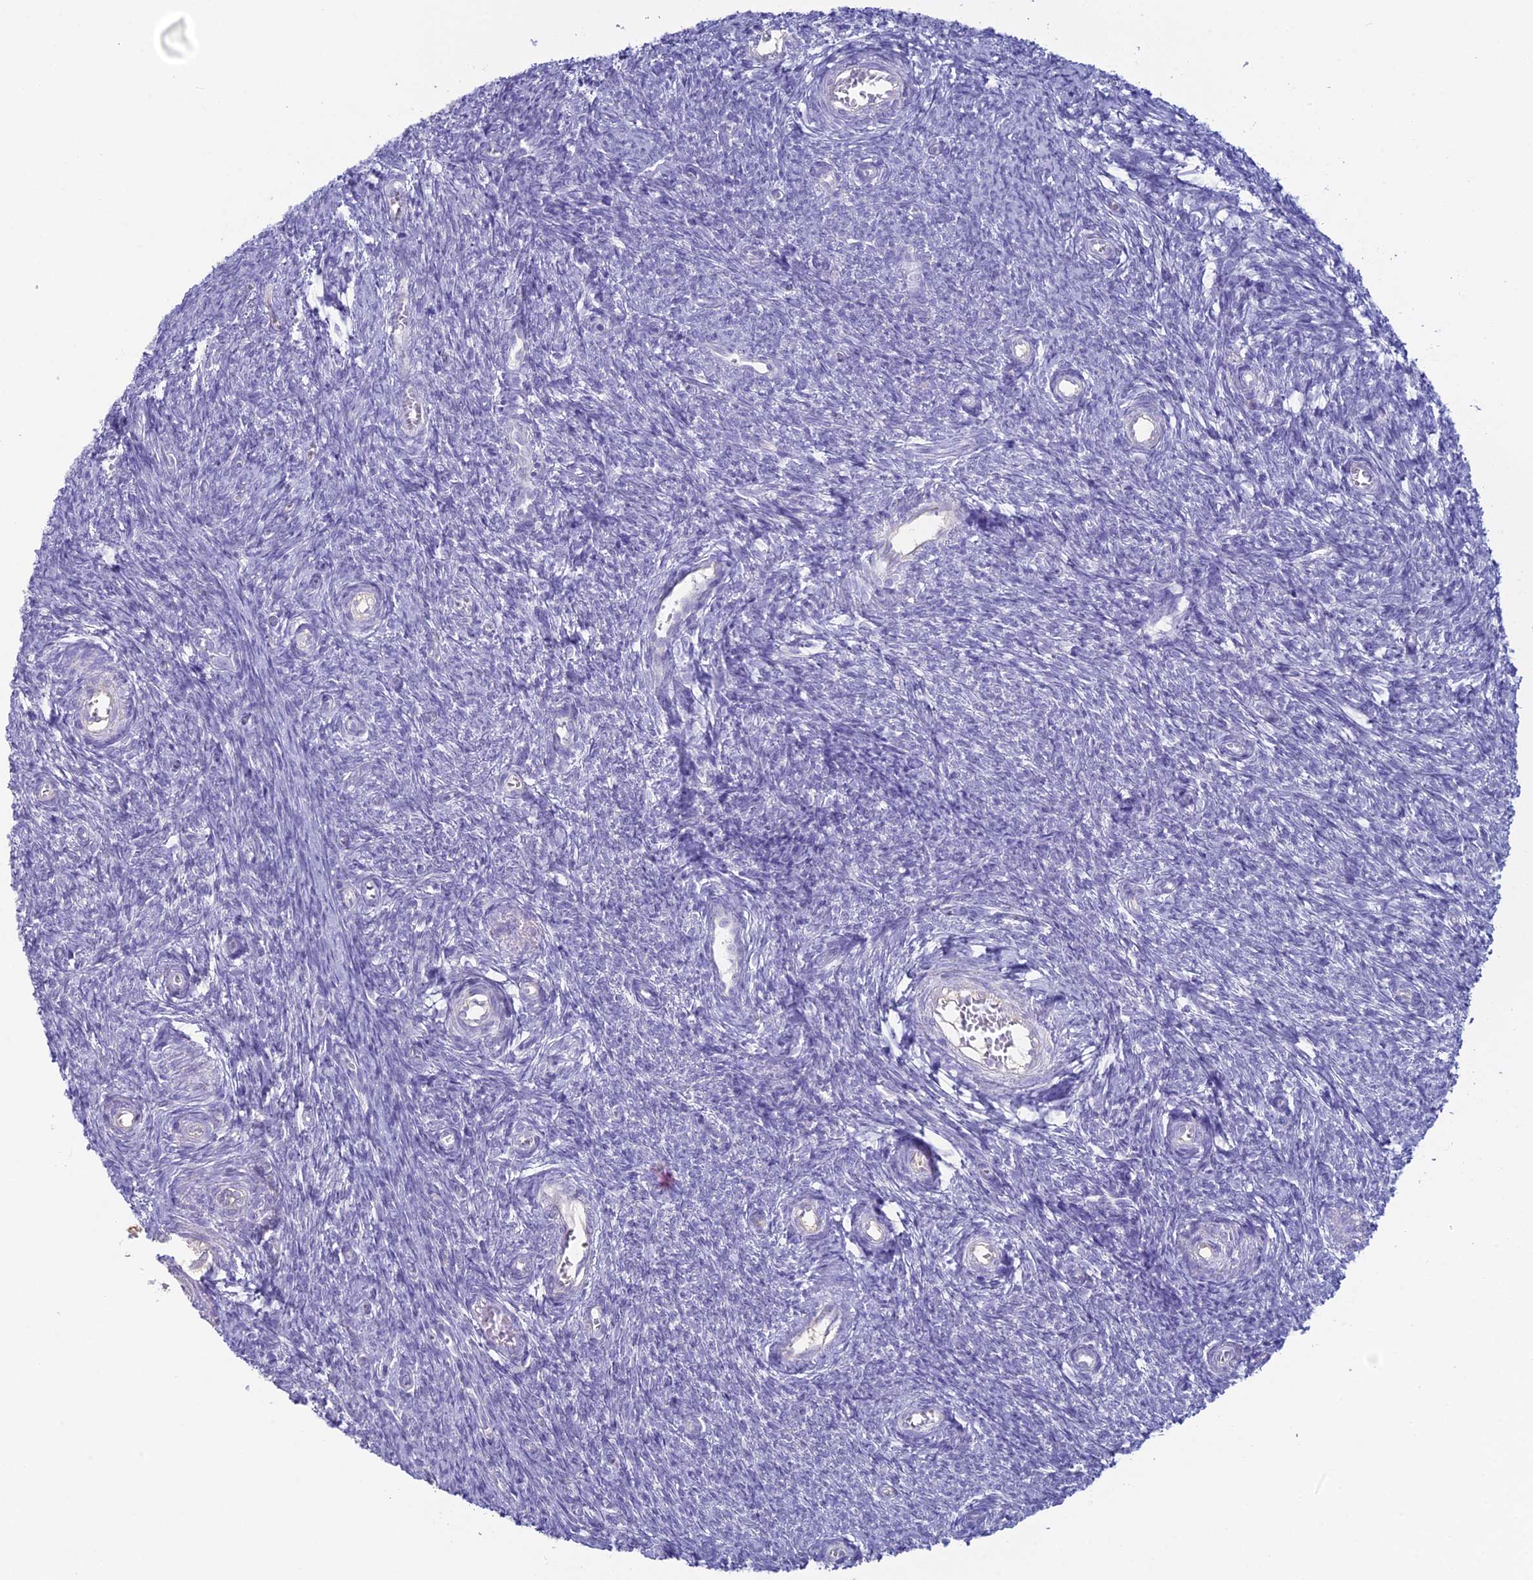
{"staining": {"intensity": "negative", "quantity": "none", "location": "none"}, "tissue": "ovary", "cell_type": "Follicle cells", "image_type": "normal", "snomed": [{"axis": "morphology", "description": "Normal tissue, NOS"}, {"axis": "topography", "description": "Ovary"}], "caption": "Histopathology image shows no significant protein expression in follicle cells of normal ovary.", "gene": "ACE", "patient": {"sex": "female", "age": 44}}